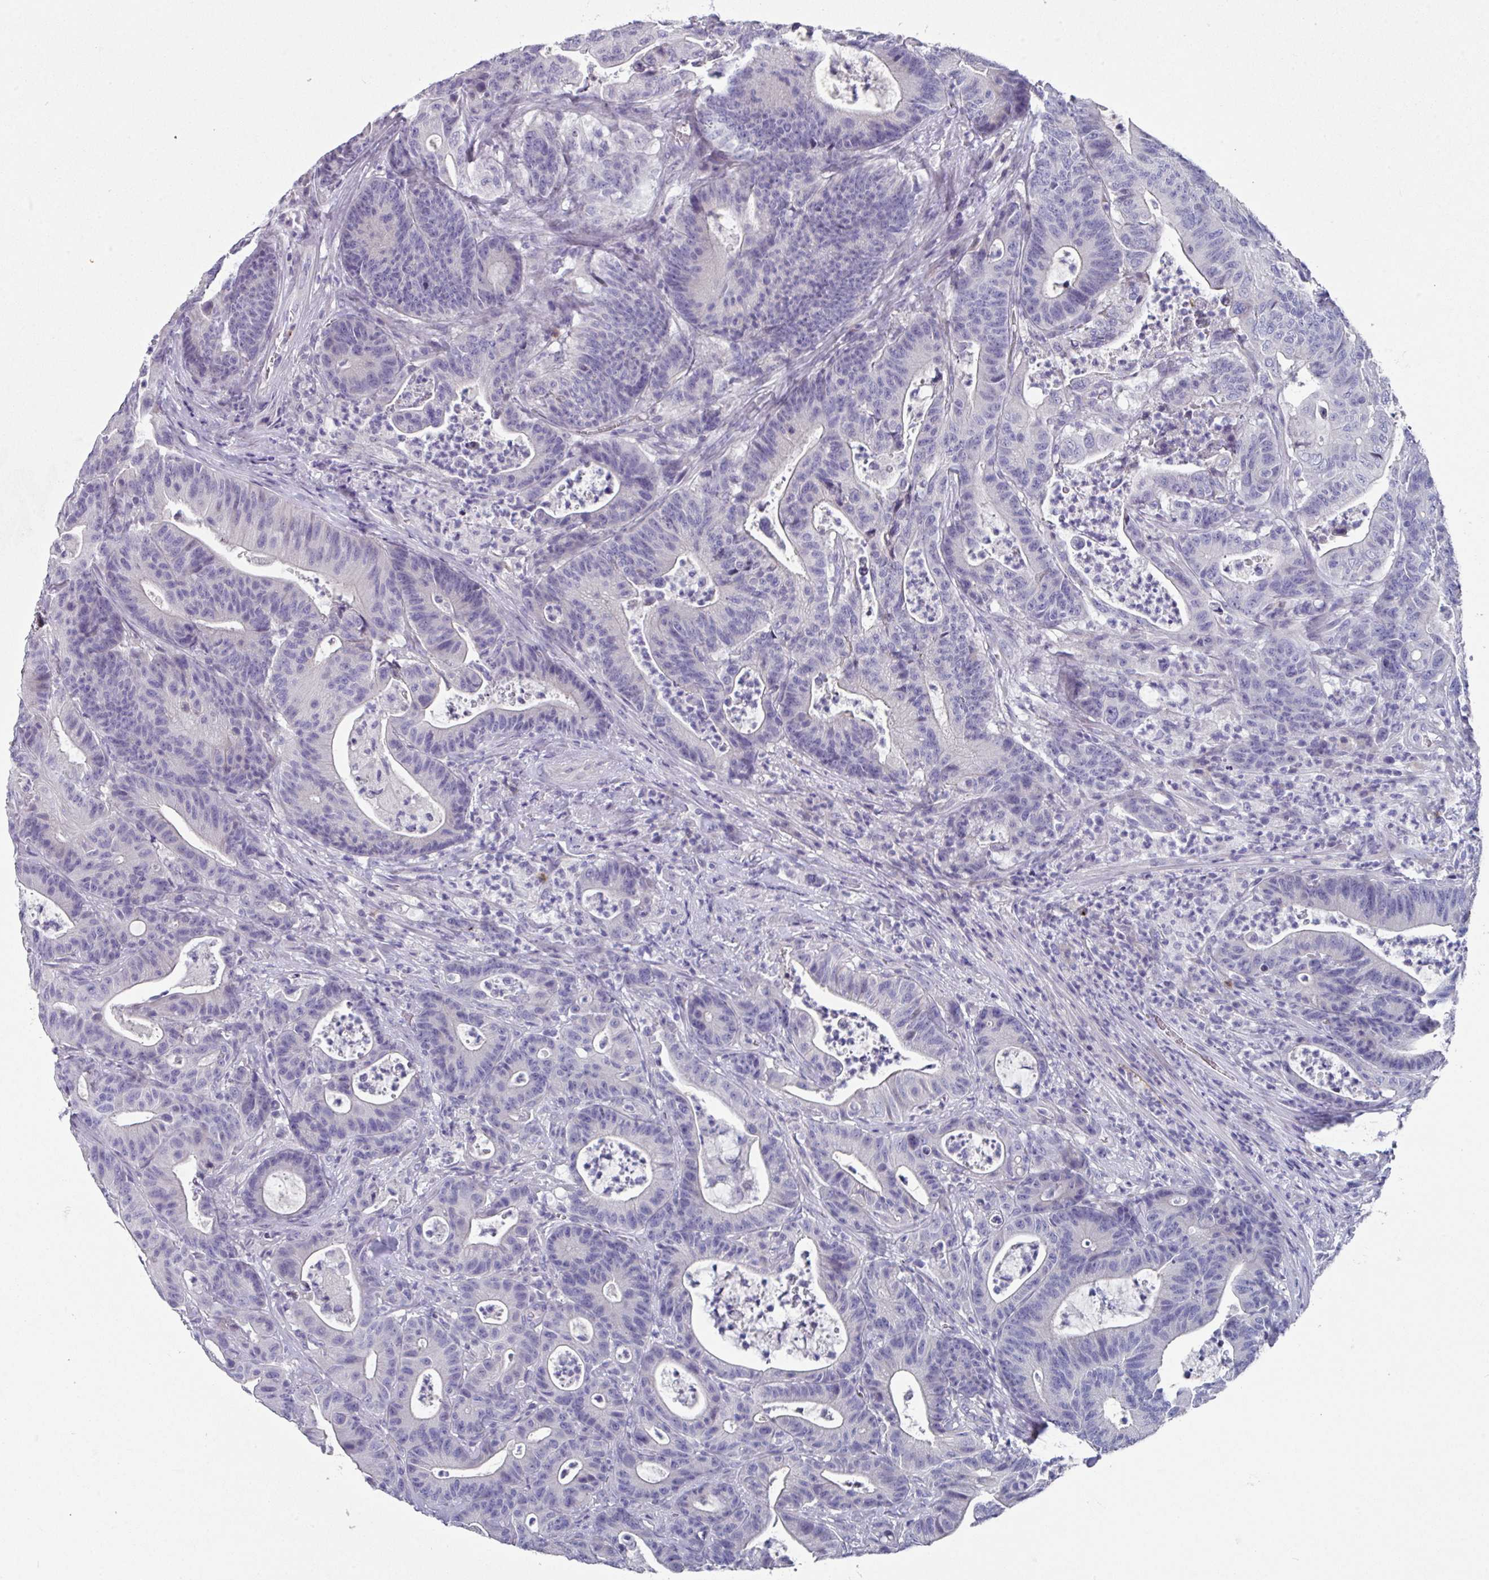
{"staining": {"intensity": "negative", "quantity": "none", "location": "none"}, "tissue": "colorectal cancer", "cell_type": "Tumor cells", "image_type": "cancer", "snomed": [{"axis": "morphology", "description": "Adenocarcinoma, NOS"}, {"axis": "topography", "description": "Colon"}], "caption": "This is a micrograph of IHC staining of colorectal cancer (adenocarcinoma), which shows no expression in tumor cells.", "gene": "DEFB115", "patient": {"sex": "female", "age": 84}}